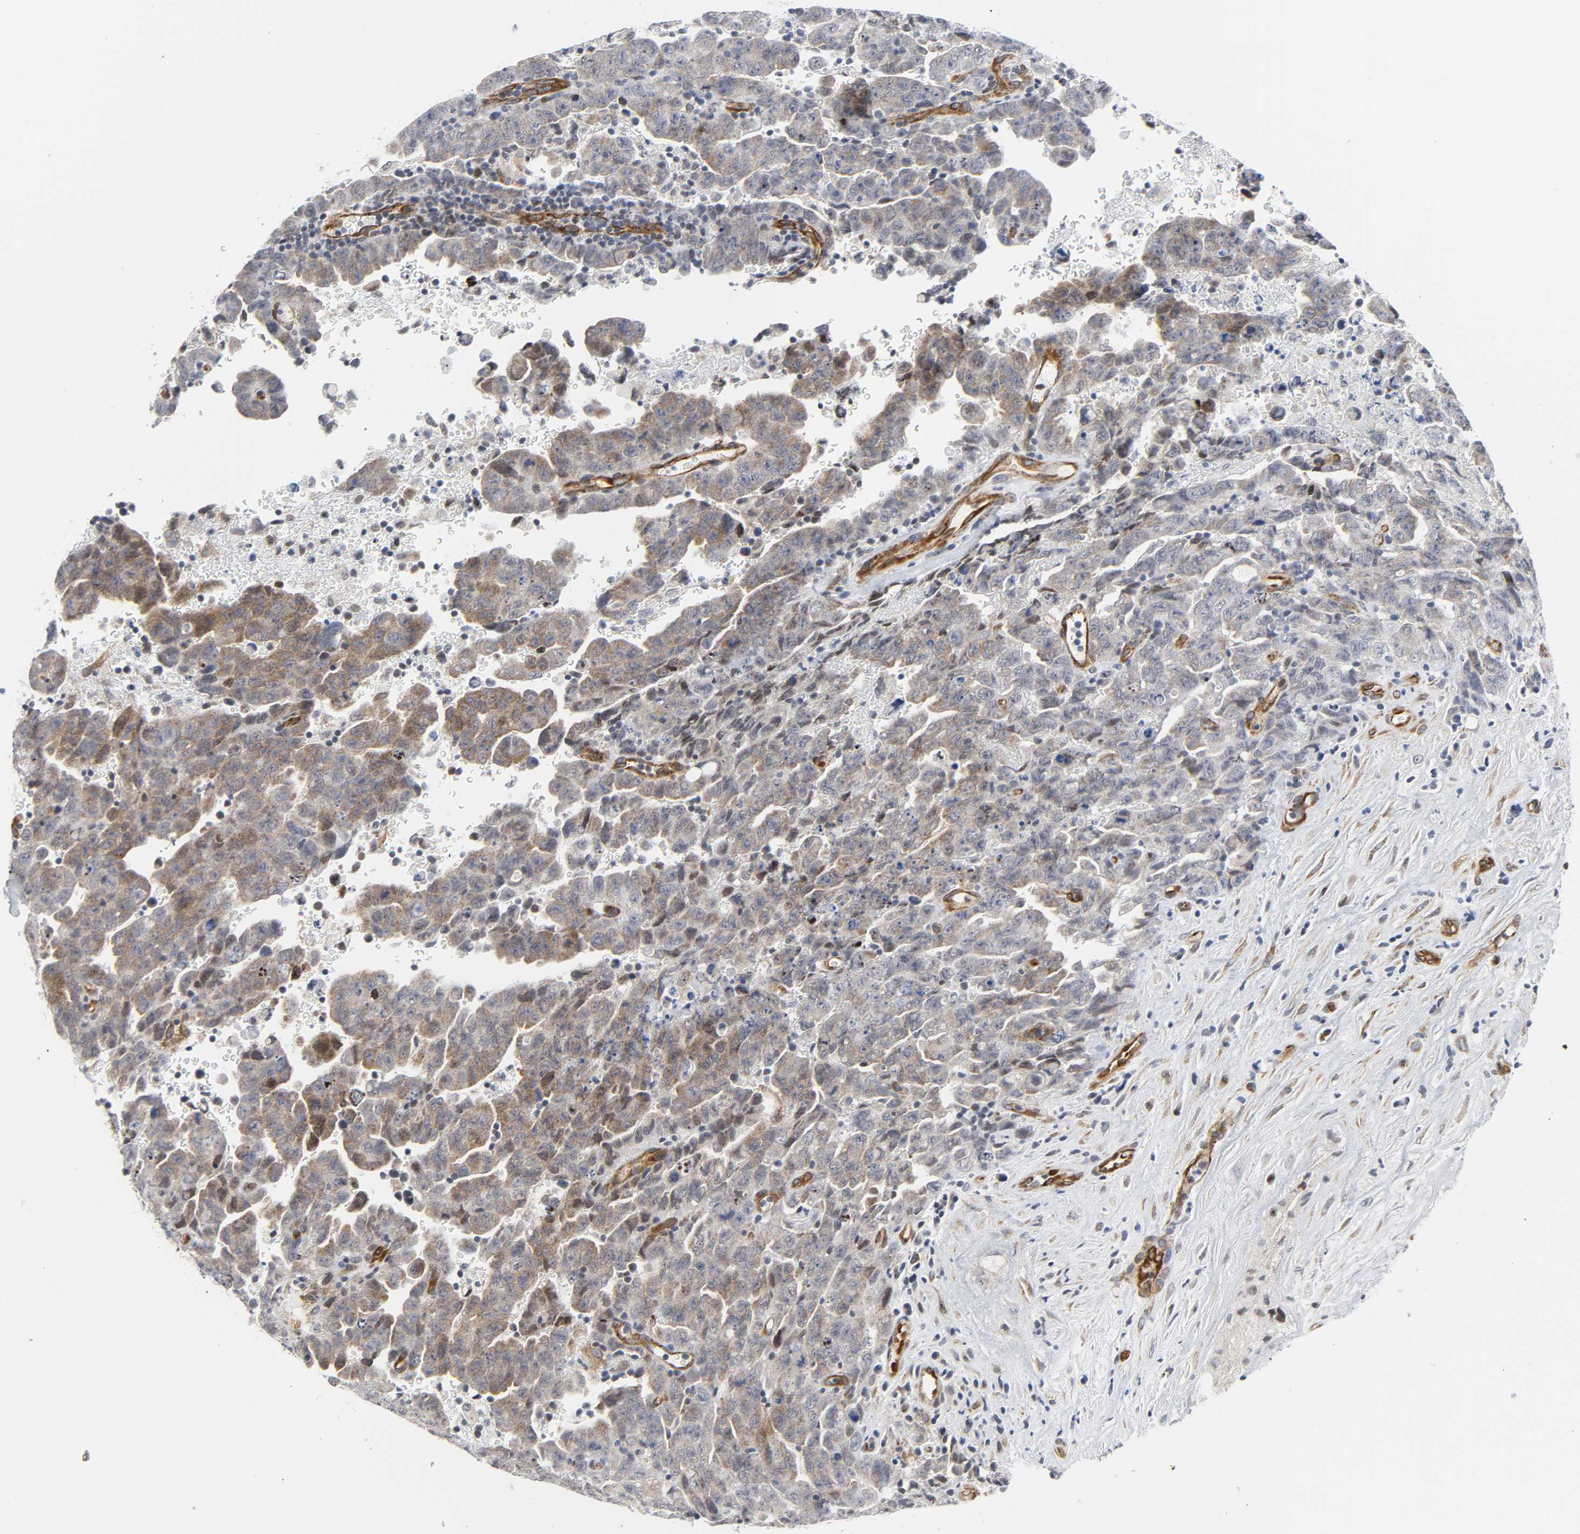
{"staining": {"intensity": "weak", "quantity": "25%-75%", "location": "cytoplasmic/membranous"}, "tissue": "testis cancer", "cell_type": "Tumor cells", "image_type": "cancer", "snomed": [{"axis": "morphology", "description": "Carcinoma, Embryonal, NOS"}, {"axis": "topography", "description": "Testis"}], "caption": "Immunohistochemistry of testis embryonal carcinoma demonstrates low levels of weak cytoplasmic/membranous staining in approximately 25%-75% of tumor cells.", "gene": "DOCK1", "patient": {"sex": "male", "age": 28}}